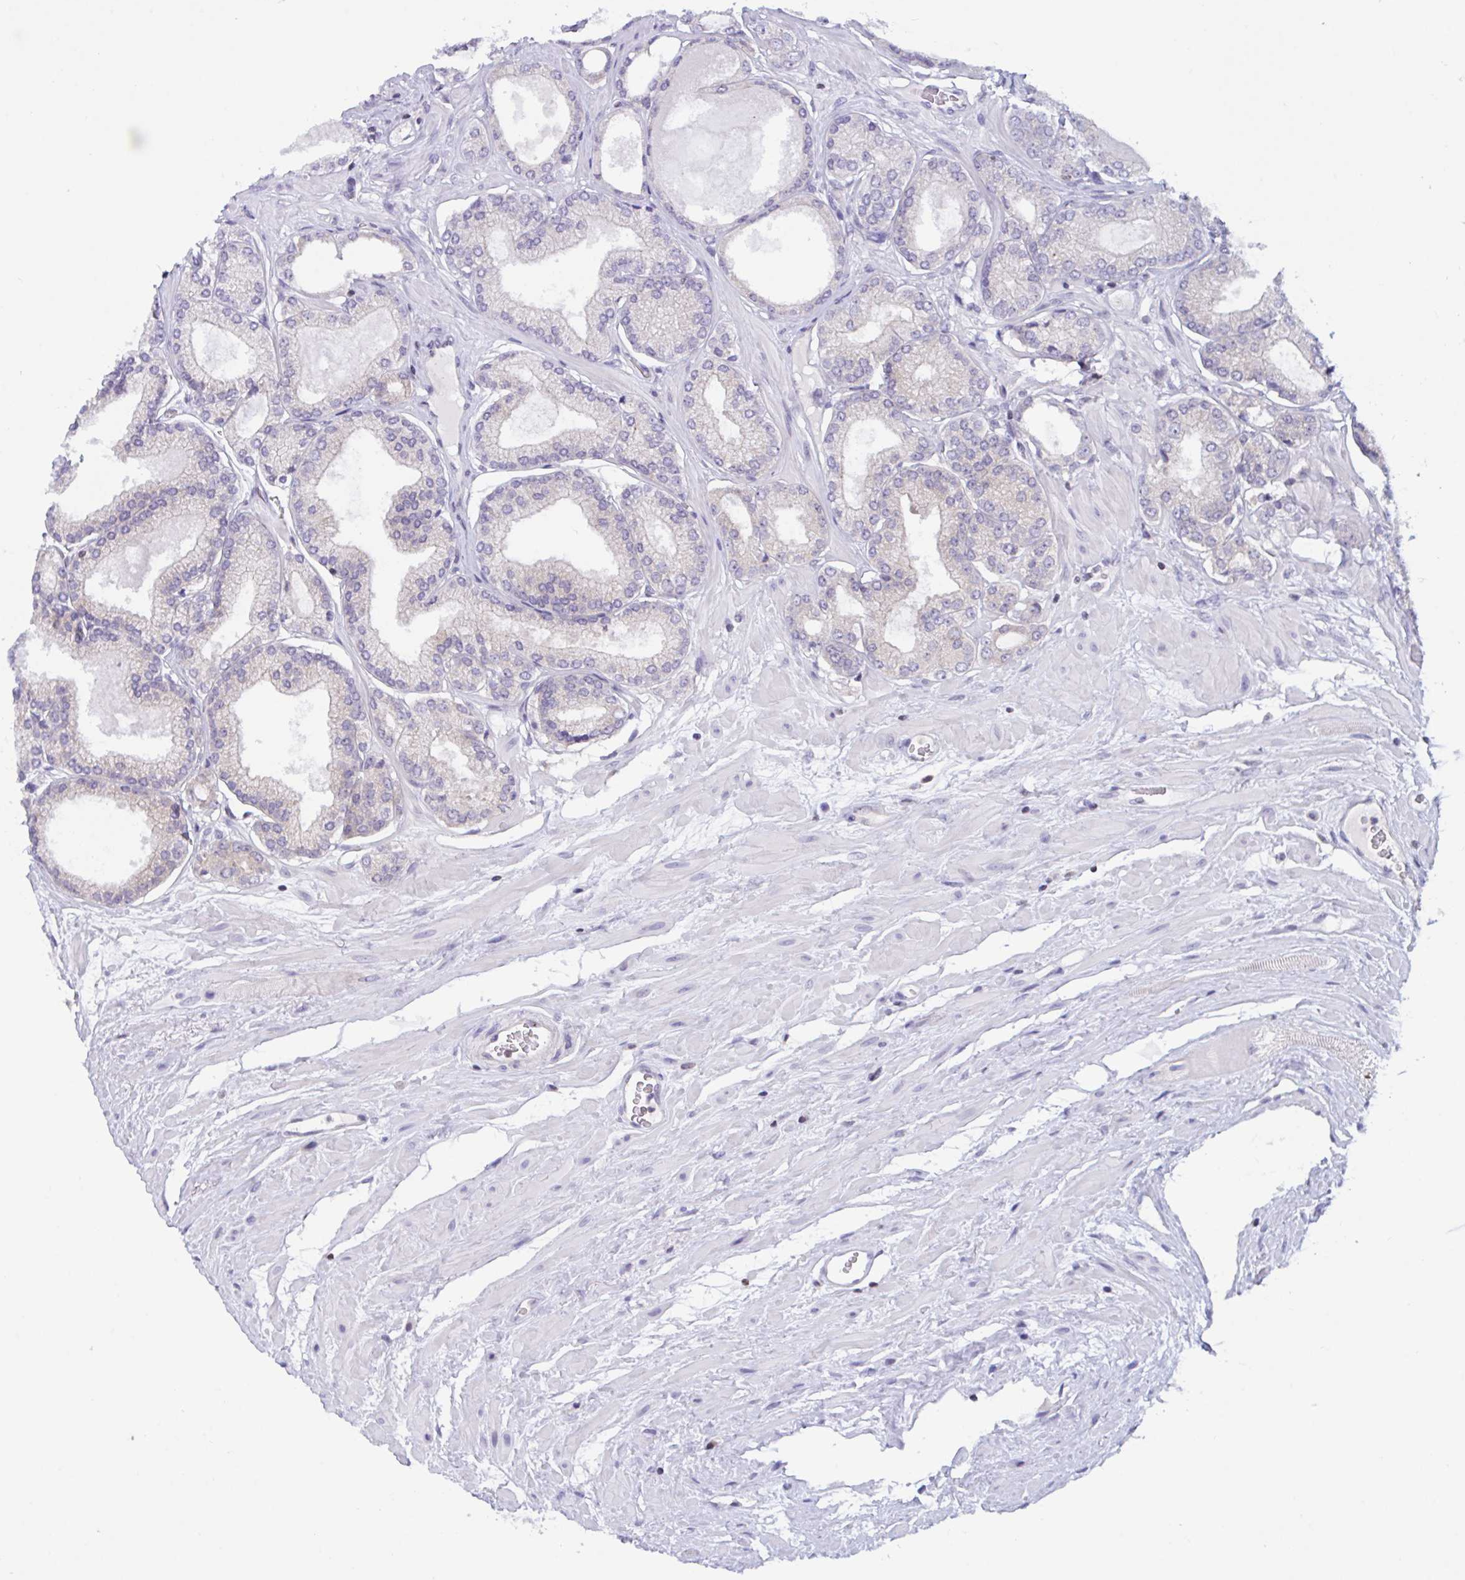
{"staining": {"intensity": "negative", "quantity": "none", "location": "none"}, "tissue": "prostate cancer", "cell_type": "Tumor cells", "image_type": "cancer", "snomed": [{"axis": "morphology", "description": "Adenocarcinoma, High grade"}, {"axis": "topography", "description": "Prostate"}], "caption": "An immunohistochemistry histopathology image of prostate adenocarcinoma (high-grade) is shown. There is no staining in tumor cells of prostate adenocarcinoma (high-grade).", "gene": "SNX11", "patient": {"sex": "male", "age": 68}}